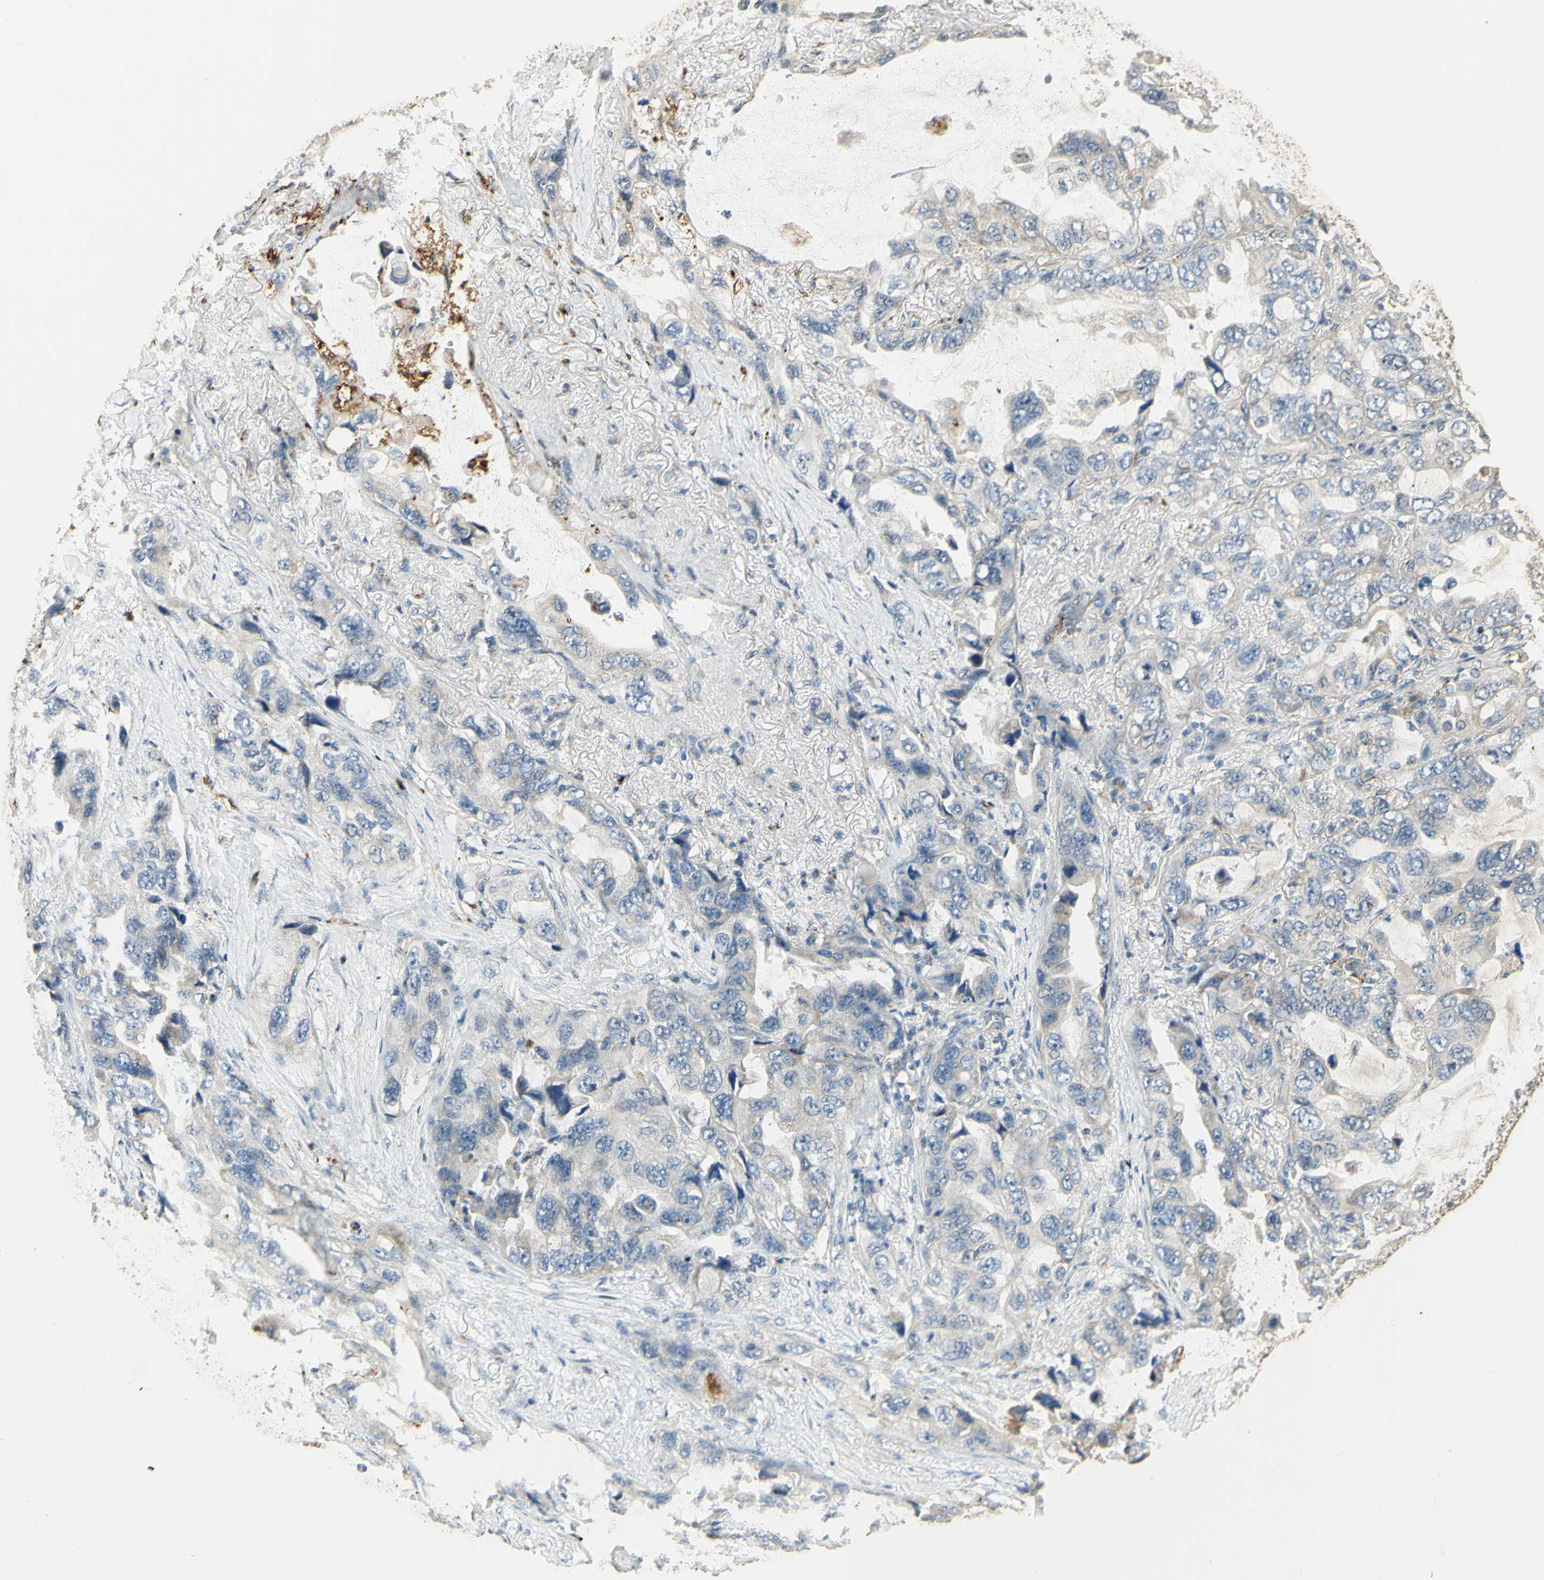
{"staining": {"intensity": "negative", "quantity": "none", "location": "none"}, "tissue": "lung cancer", "cell_type": "Tumor cells", "image_type": "cancer", "snomed": [{"axis": "morphology", "description": "Squamous cell carcinoma, NOS"}, {"axis": "topography", "description": "Lung"}], "caption": "The image reveals no significant positivity in tumor cells of lung squamous cell carcinoma.", "gene": "ARHGEF17", "patient": {"sex": "female", "age": 73}}